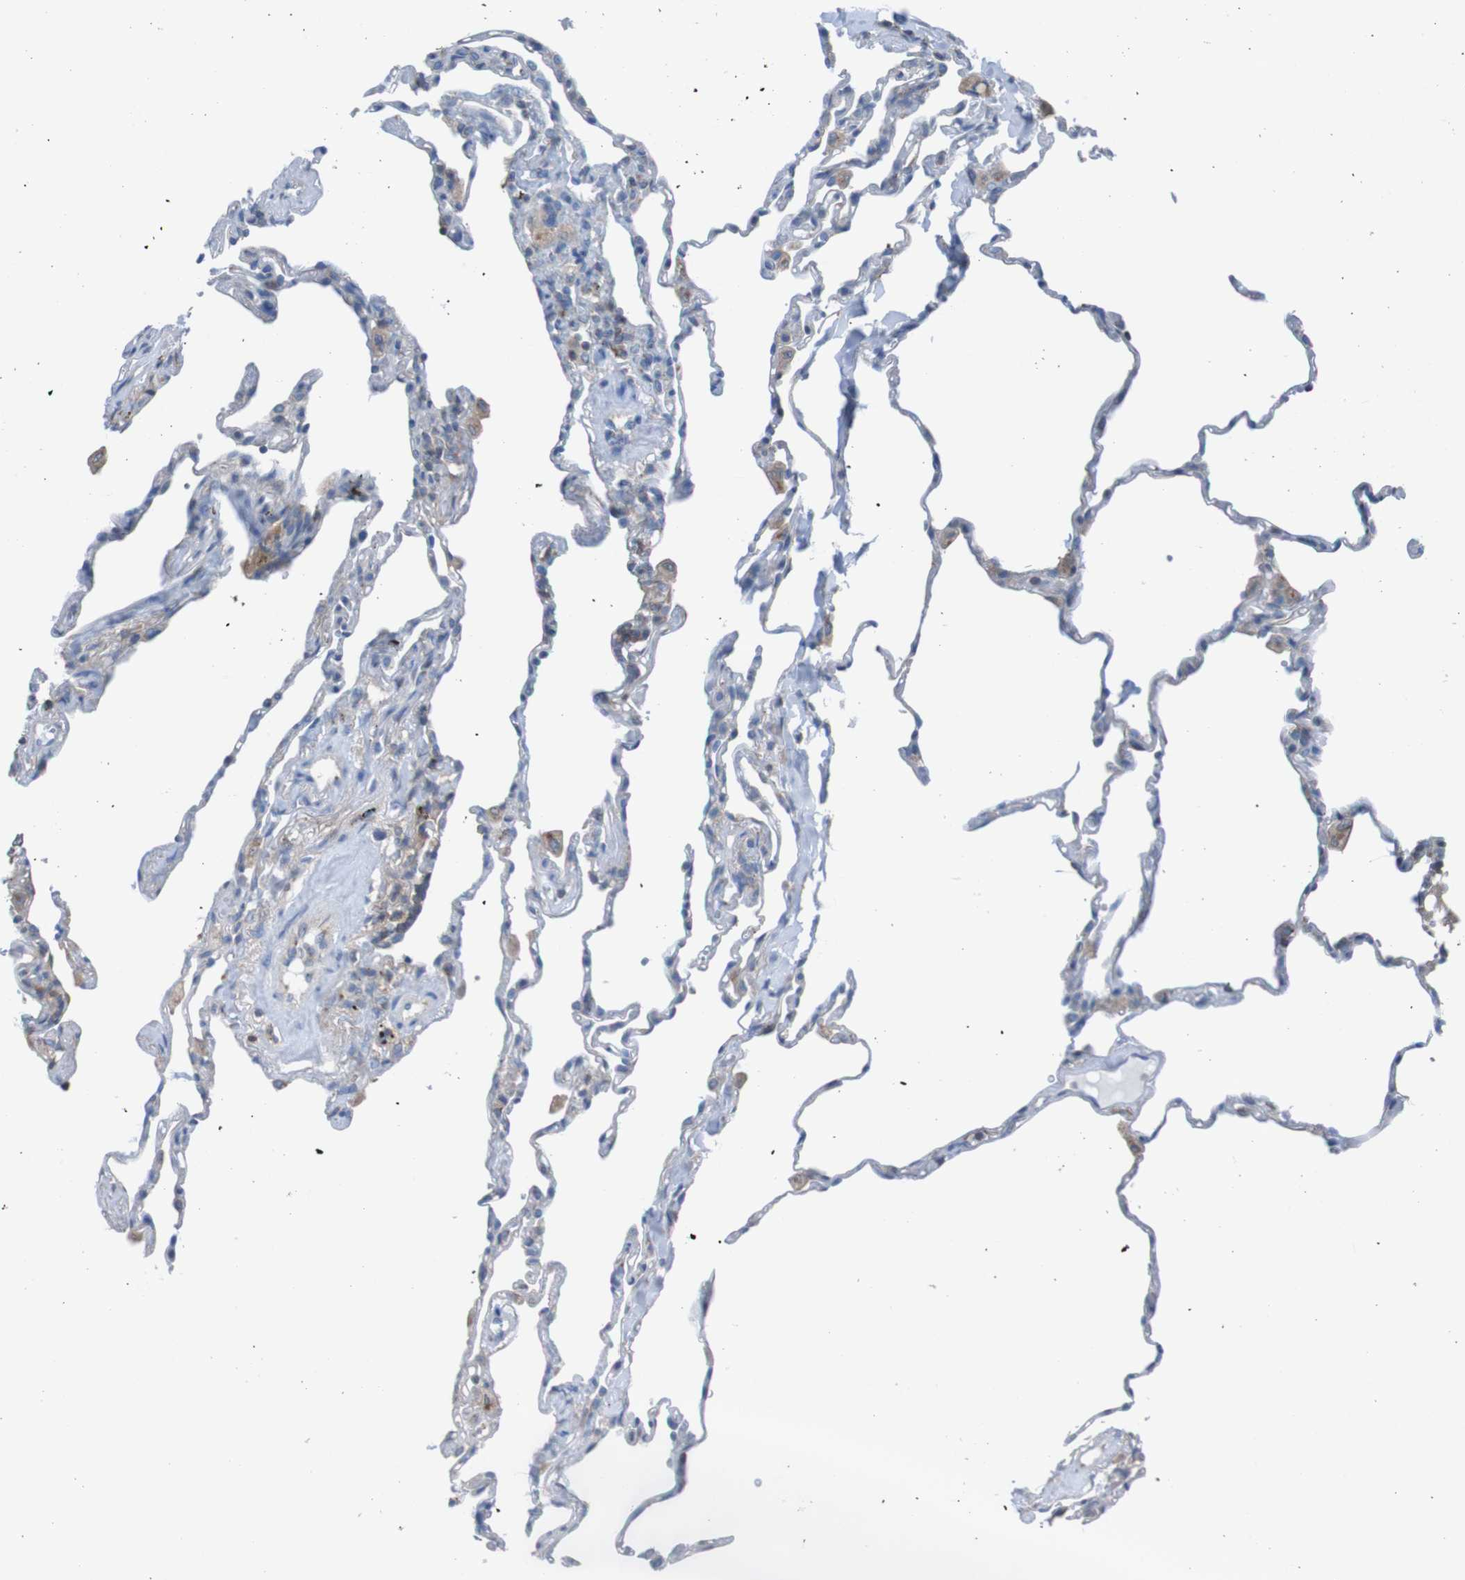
{"staining": {"intensity": "weak", "quantity": "25%-75%", "location": "cytoplasmic/membranous"}, "tissue": "lung", "cell_type": "Alveolar cells", "image_type": "normal", "snomed": [{"axis": "morphology", "description": "Normal tissue, NOS"}, {"axis": "topography", "description": "Lung"}], "caption": "A high-resolution photomicrograph shows immunohistochemistry staining of benign lung, which reveals weak cytoplasmic/membranous staining in approximately 25%-75% of alveolar cells. The staining is performed using DAB brown chromogen to label protein expression. The nuclei are counter-stained blue using hematoxylin.", "gene": "MINAR1", "patient": {"sex": "male", "age": 59}}